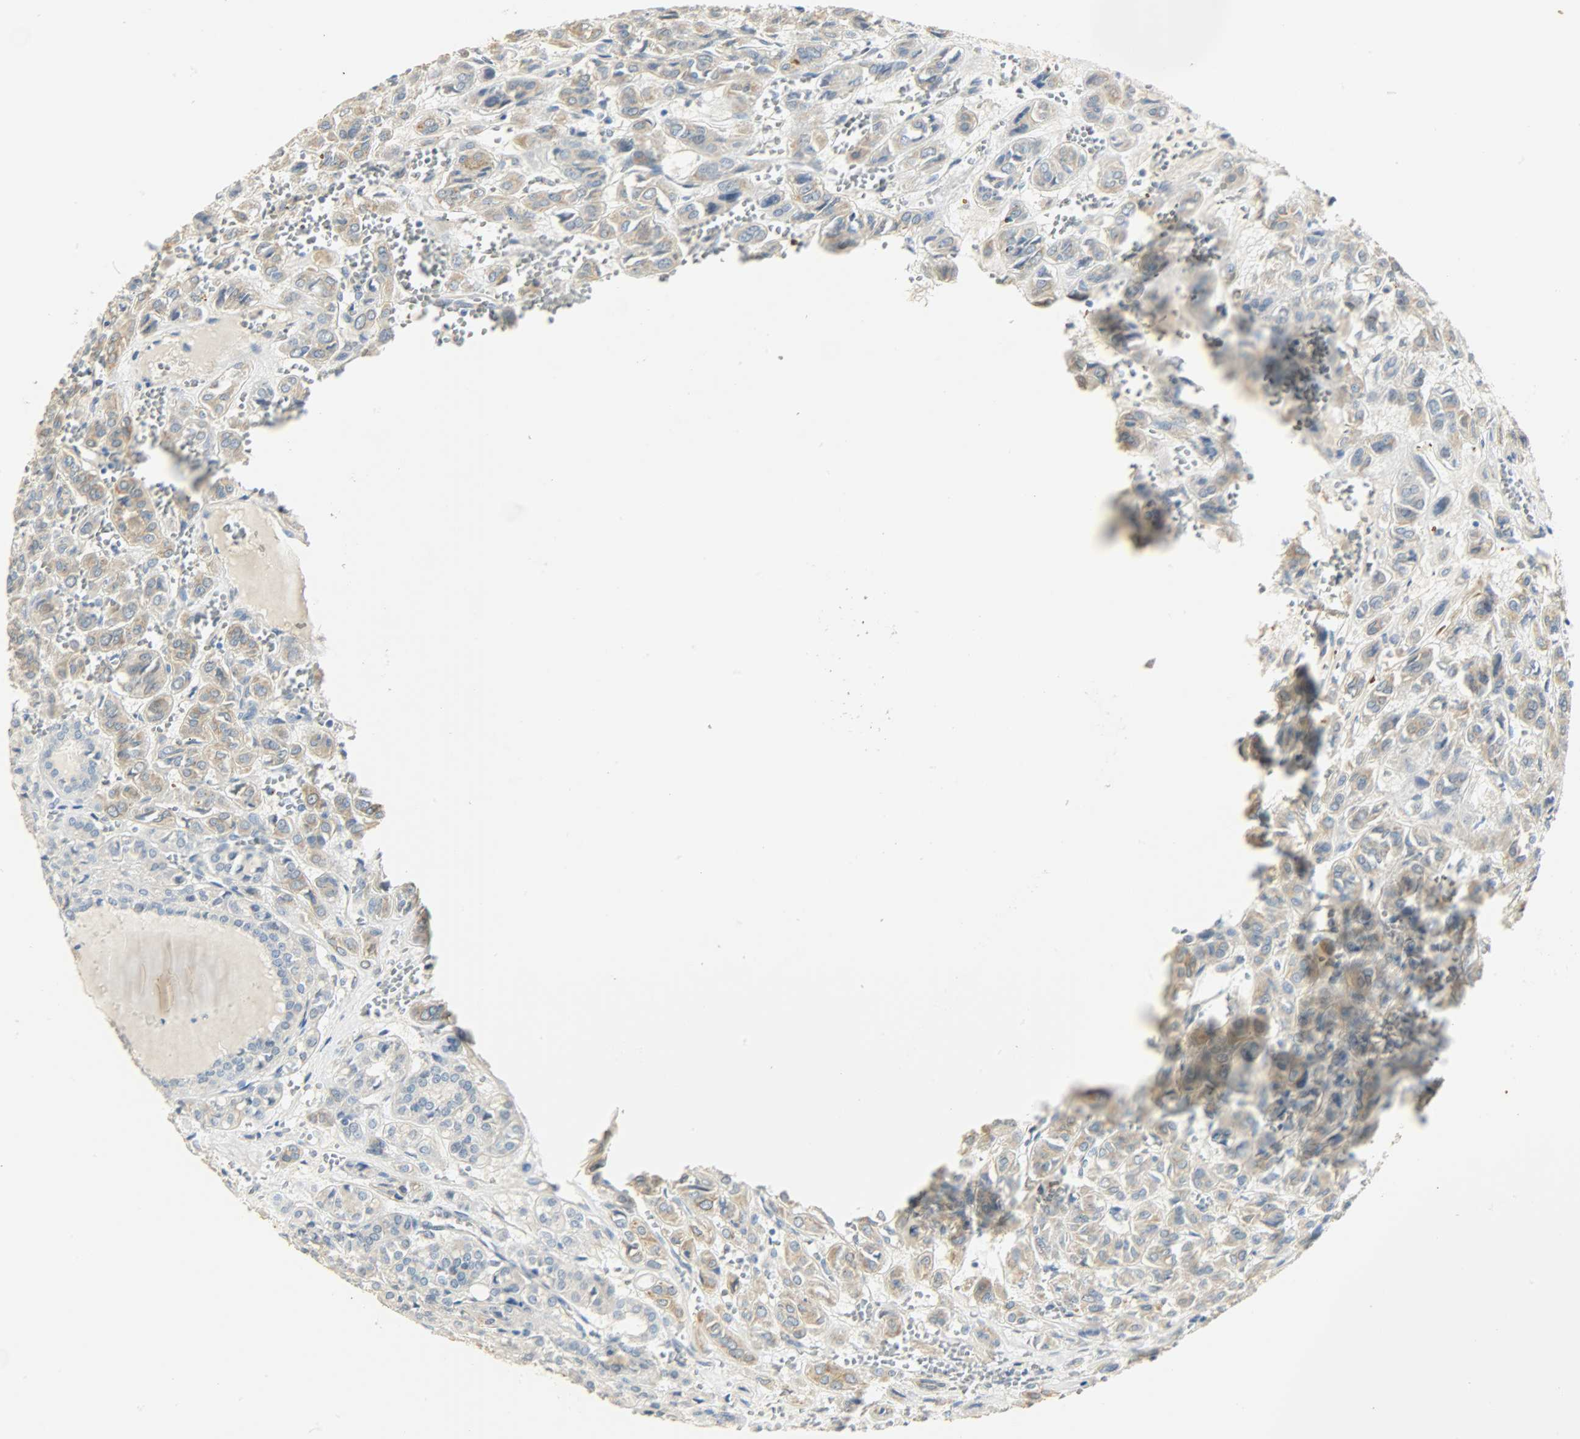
{"staining": {"intensity": "moderate", "quantity": ">75%", "location": "cytoplasmic/membranous"}, "tissue": "thyroid cancer", "cell_type": "Tumor cells", "image_type": "cancer", "snomed": [{"axis": "morphology", "description": "Follicular adenoma carcinoma, NOS"}, {"axis": "topography", "description": "Thyroid gland"}], "caption": "A brown stain labels moderate cytoplasmic/membranous expression of a protein in thyroid cancer (follicular adenoma carcinoma) tumor cells. (DAB (3,3'-diaminobenzidine) IHC, brown staining for protein, blue staining for nuclei).", "gene": "USP13", "patient": {"sex": "female", "age": 71}}